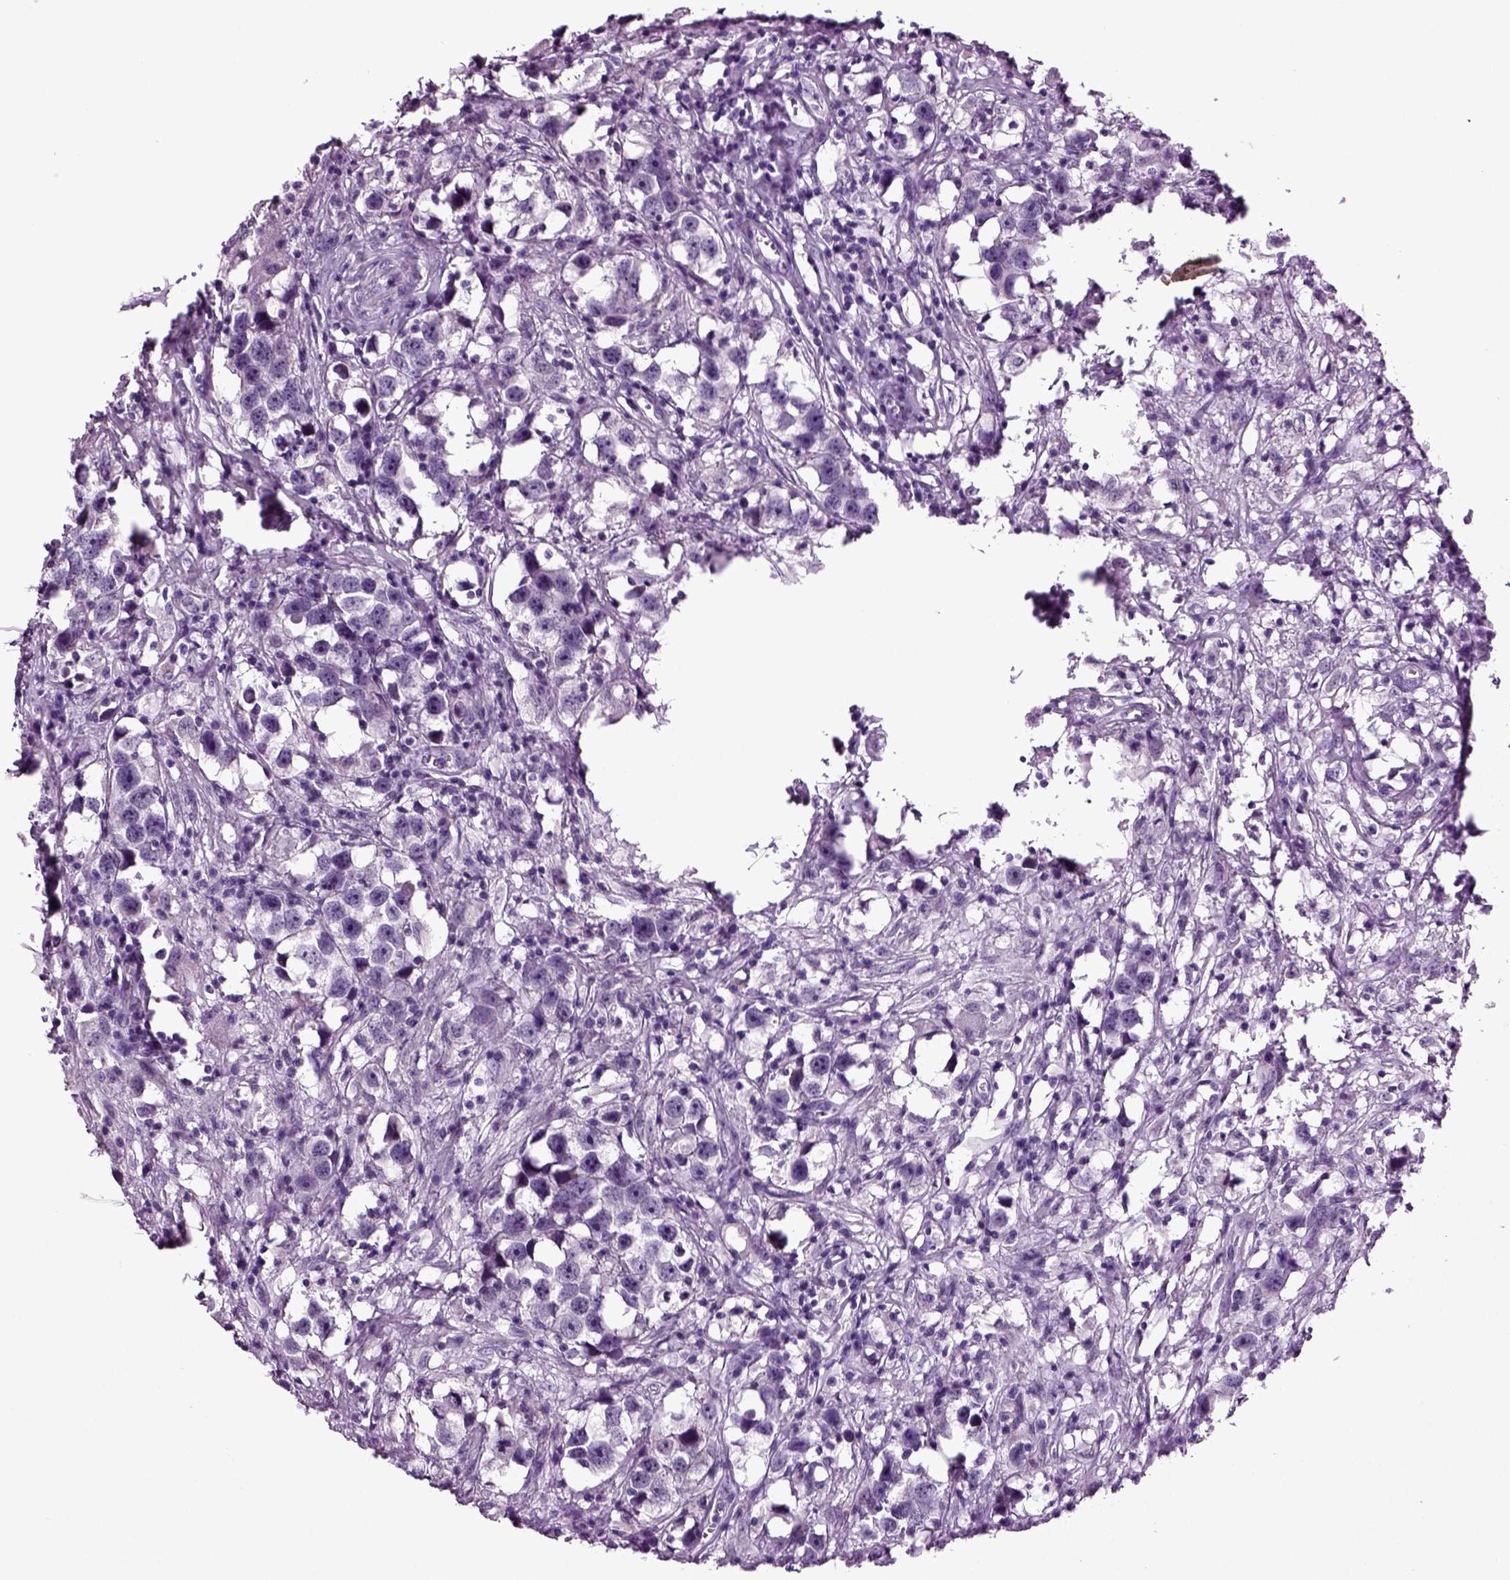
{"staining": {"intensity": "negative", "quantity": "none", "location": "none"}, "tissue": "testis cancer", "cell_type": "Tumor cells", "image_type": "cancer", "snomed": [{"axis": "morphology", "description": "Seminoma, NOS"}, {"axis": "topography", "description": "Testis"}], "caption": "Testis cancer stained for a protein using IHC reveals no expression tumor cells.", "gene": "PLCH2", "patient": {"sex": "male", "age": 49}}